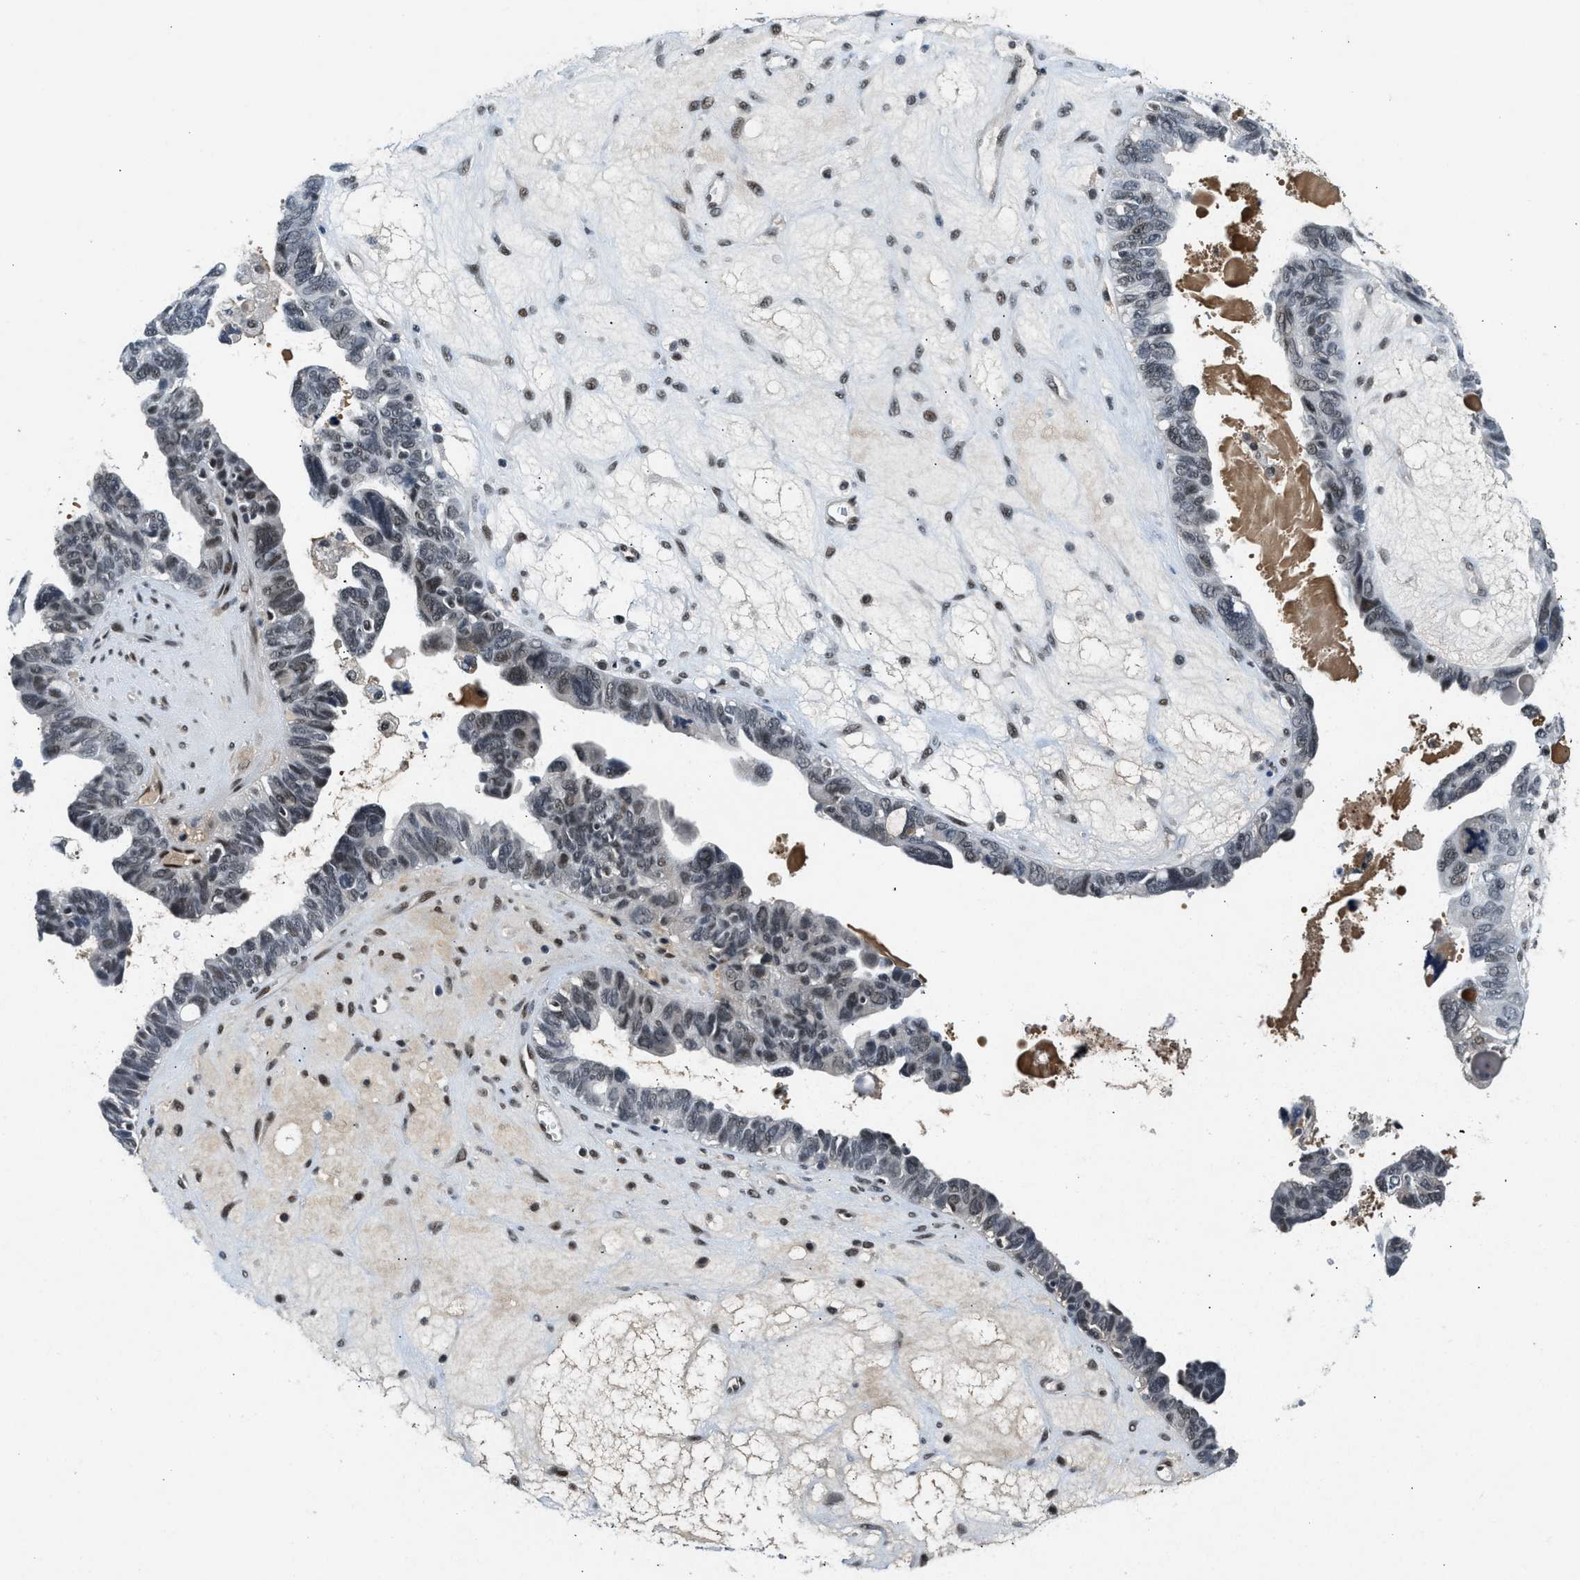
{"staining": {"intensity": "moderate", "quantity": "<25%", "location": "nuclear"}, "tissue": "ovarian cancer", "cell_type": "Tumor cells", "image_type": "cancer", "snomed": [{"axis": "morphology", "description": "Cystadenocarcinoma, serous, NOS"}, {"axis": "topography", "description": "Ovary"}], "caption": "This image displays IHC staining of ovarian cancer, with low moderate nuclear expression in about <25% of tumor cells.", "gene": "NCOA1", "patient": {"sex": "female", "age": 79}}